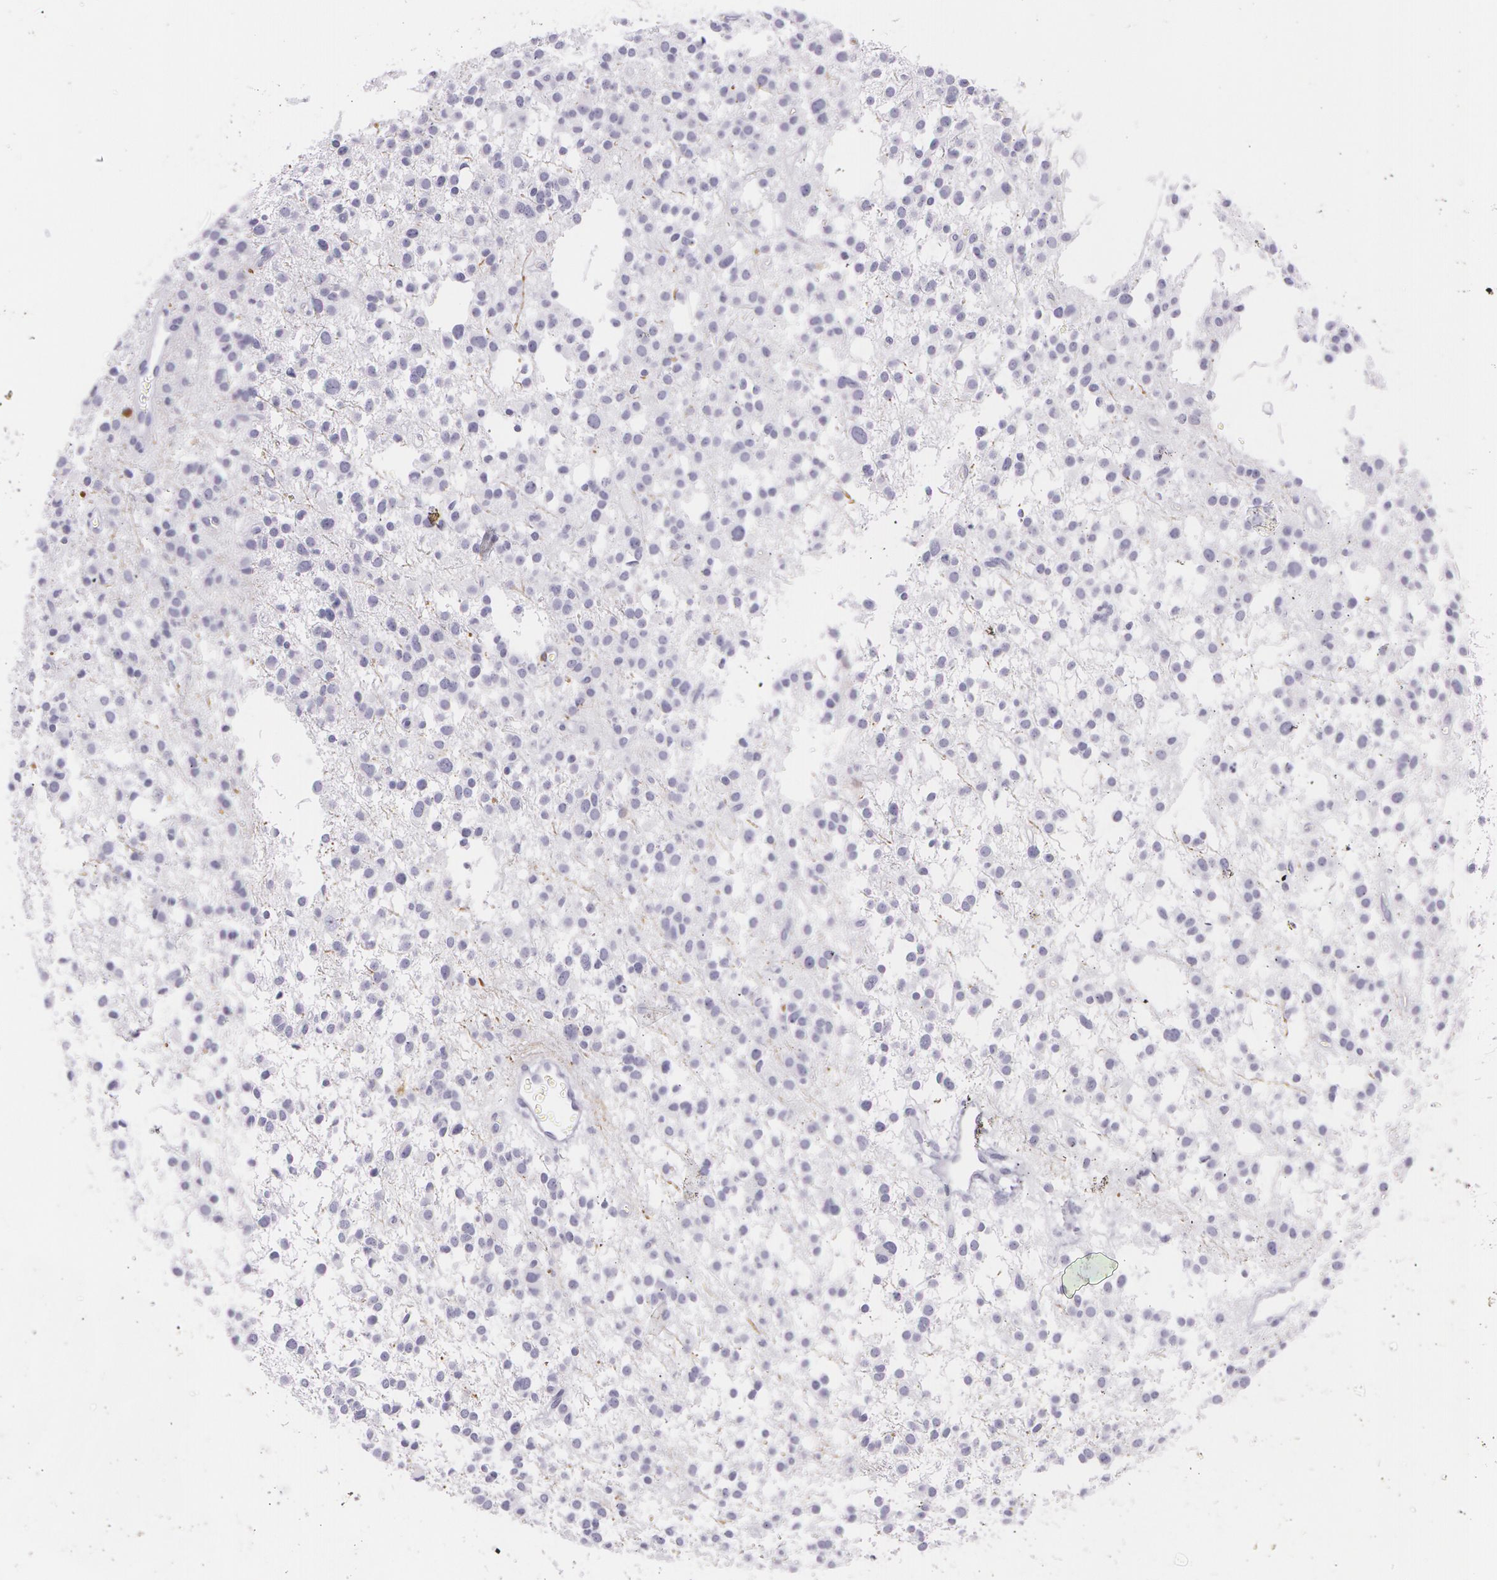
{"staining": {"intensity": "negative", "quantity": "none", "location": "none"}, "tissue": "glioma", "cell_type": "Tumor cells", "image_type": "cancer", "snomed": [{"axis": "morphology", "description": "Glioma, malignant, Low grade"}, {"axis": "topography", "description": "Brain"}], "caption": "IHC histopathology image of low-grade glioma (malignant) stained for a protein (brown), which reveals no positivity in tumor cells.", "gene": "SNCG", "patient": {"sex": "female", "age": 36}}